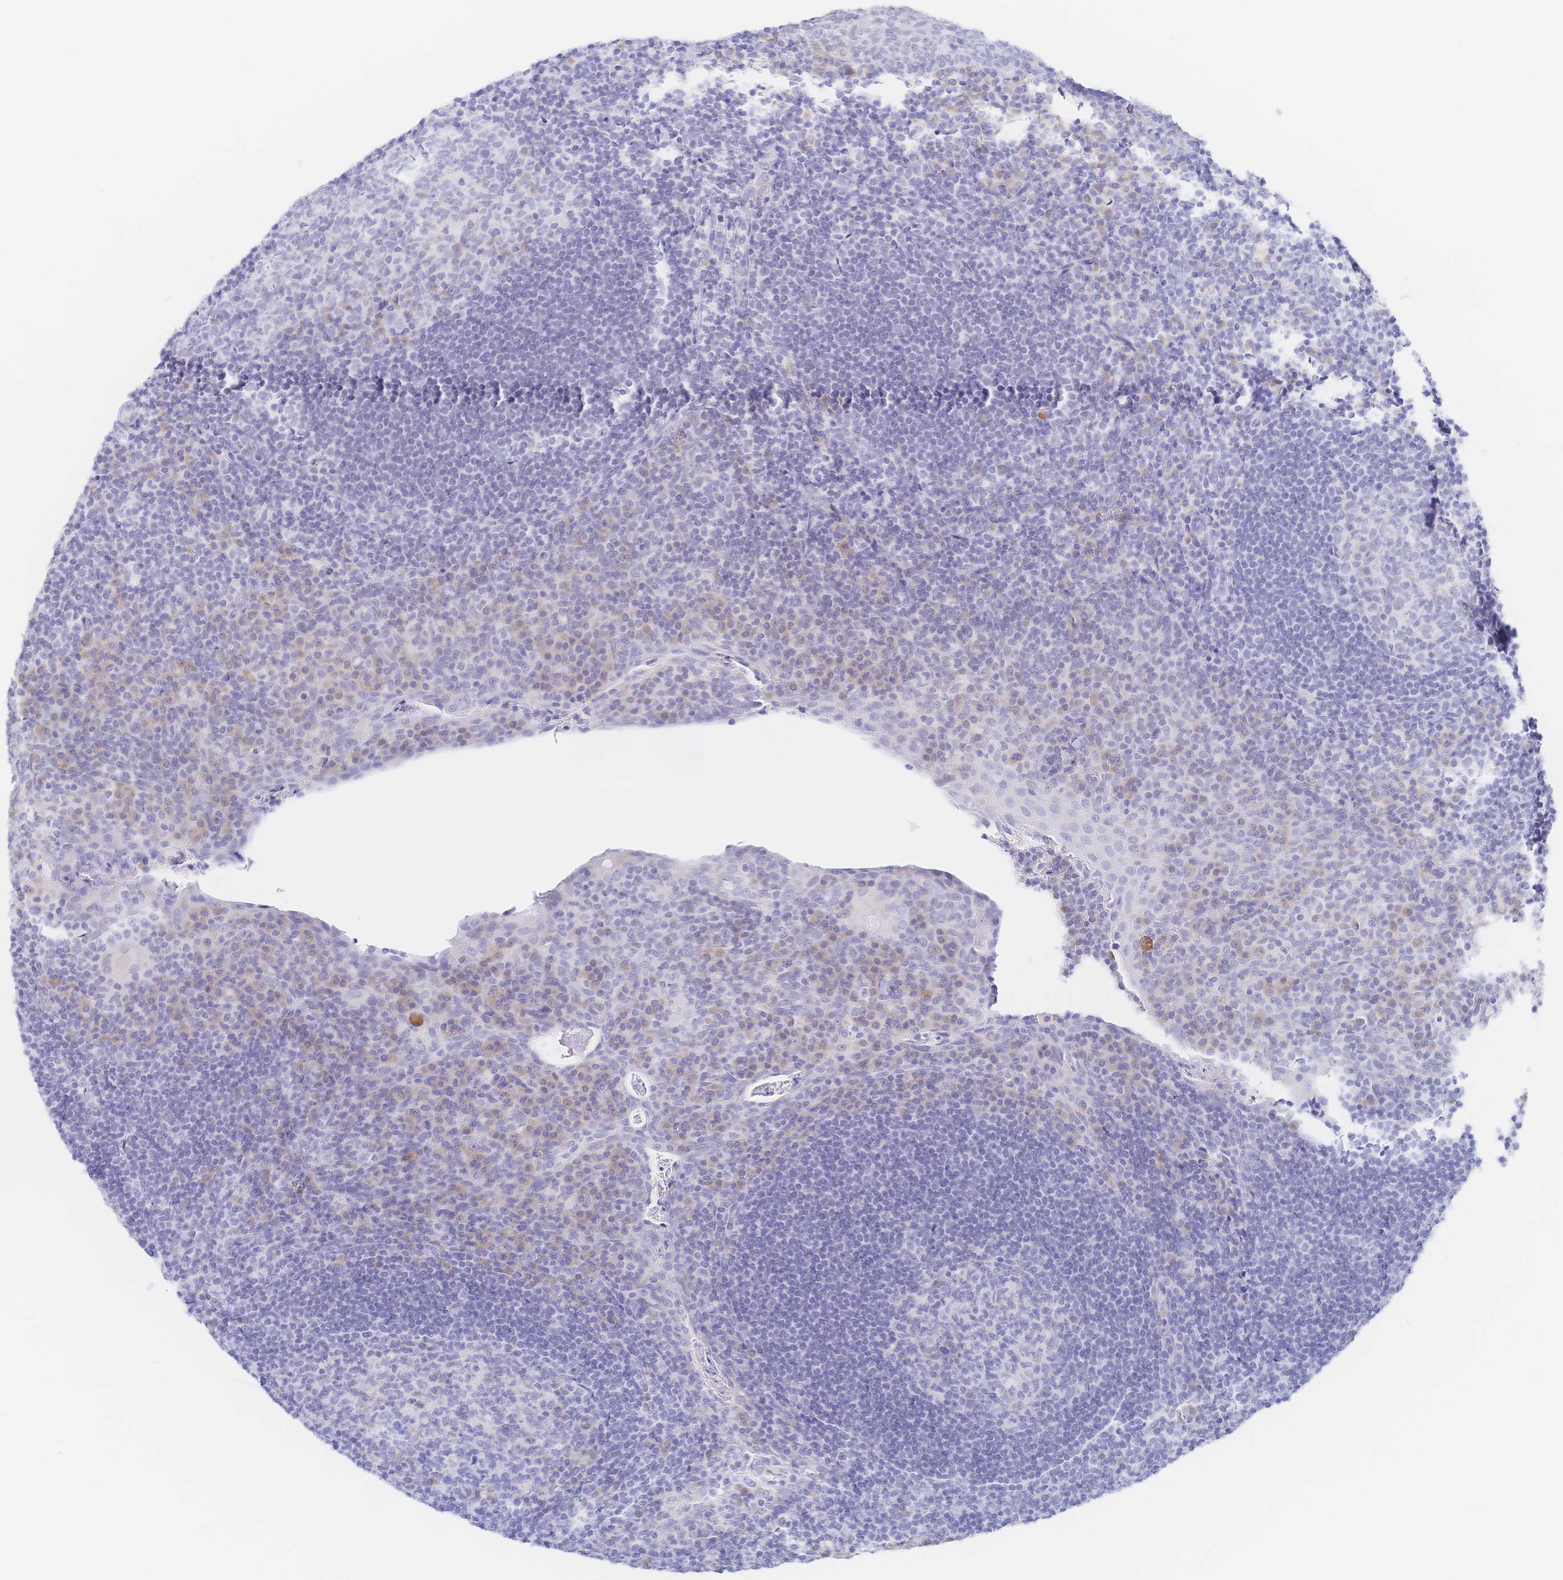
{"staining": {"intensity": "negative", "quantity": "none", "location": "none"}, "tissue": "tonsil", "cell_type": "Germinal center cells", "image_type": "normal", "snomed": [{"axis": "morphology", "description": "Normal tissue, NOS"}, {"axis": "topography", "description": "Tonsil"}], "caption": "A photomicrograph of human tonsil is negative for staining in germinal center cells. (Brightfield microscopy of DAB (3,3'-diaminobenzidine) immunohistochemistry (IHC) at high magnification).", "gene": "SIAH3", "patient": {"sex": "male", "age": 17}}